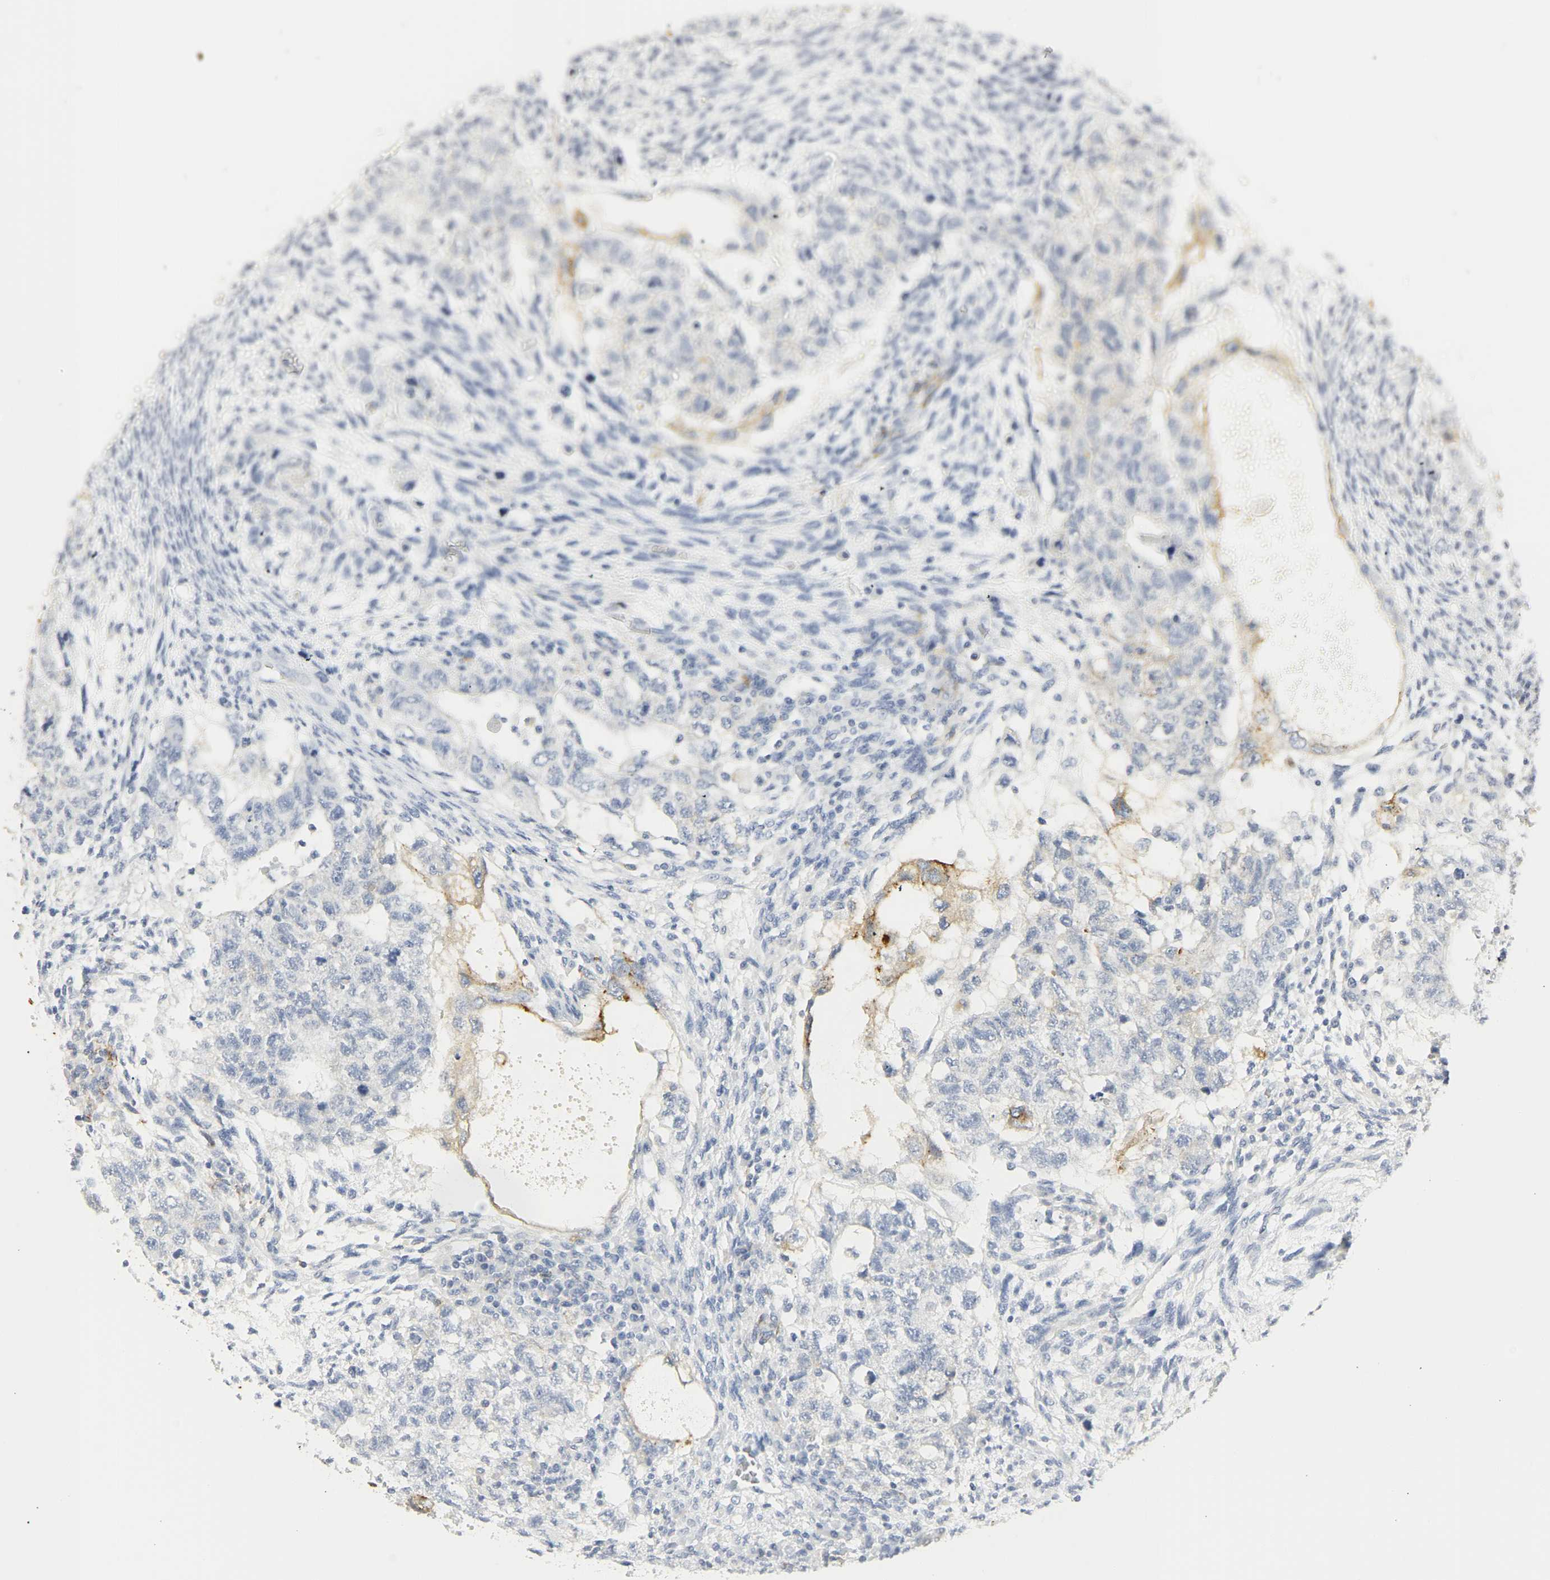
{"staining": {"intensity": "moderate", "quantity": "25%-75%", "location": "cytoplasmic/membranous"}, "tissue": "testis cancer", "cell_type": "Tumor cells", "image_type": "cancer", "snomed": [{"axis": "morphology", "description": "Normal tissue, NOS"}, {"axis": "morphology", "description": "Carcinoma, Embryonal, NOS"}, {"axis": "topography", "description": "Testis"}], "caption": "Protein expression analysis of human testis cancer (embryonal carcinoma) reveals moderate cytoplasmic/membranous positivity in approximately 25%-75% of tumor cells. (Stains: DAB in brown, nuclei in blue, Microscopy: brightfield microscopy at high magnification).", "gene": "CEACAM5", "patient": {"sex": "male", "age": 36}}